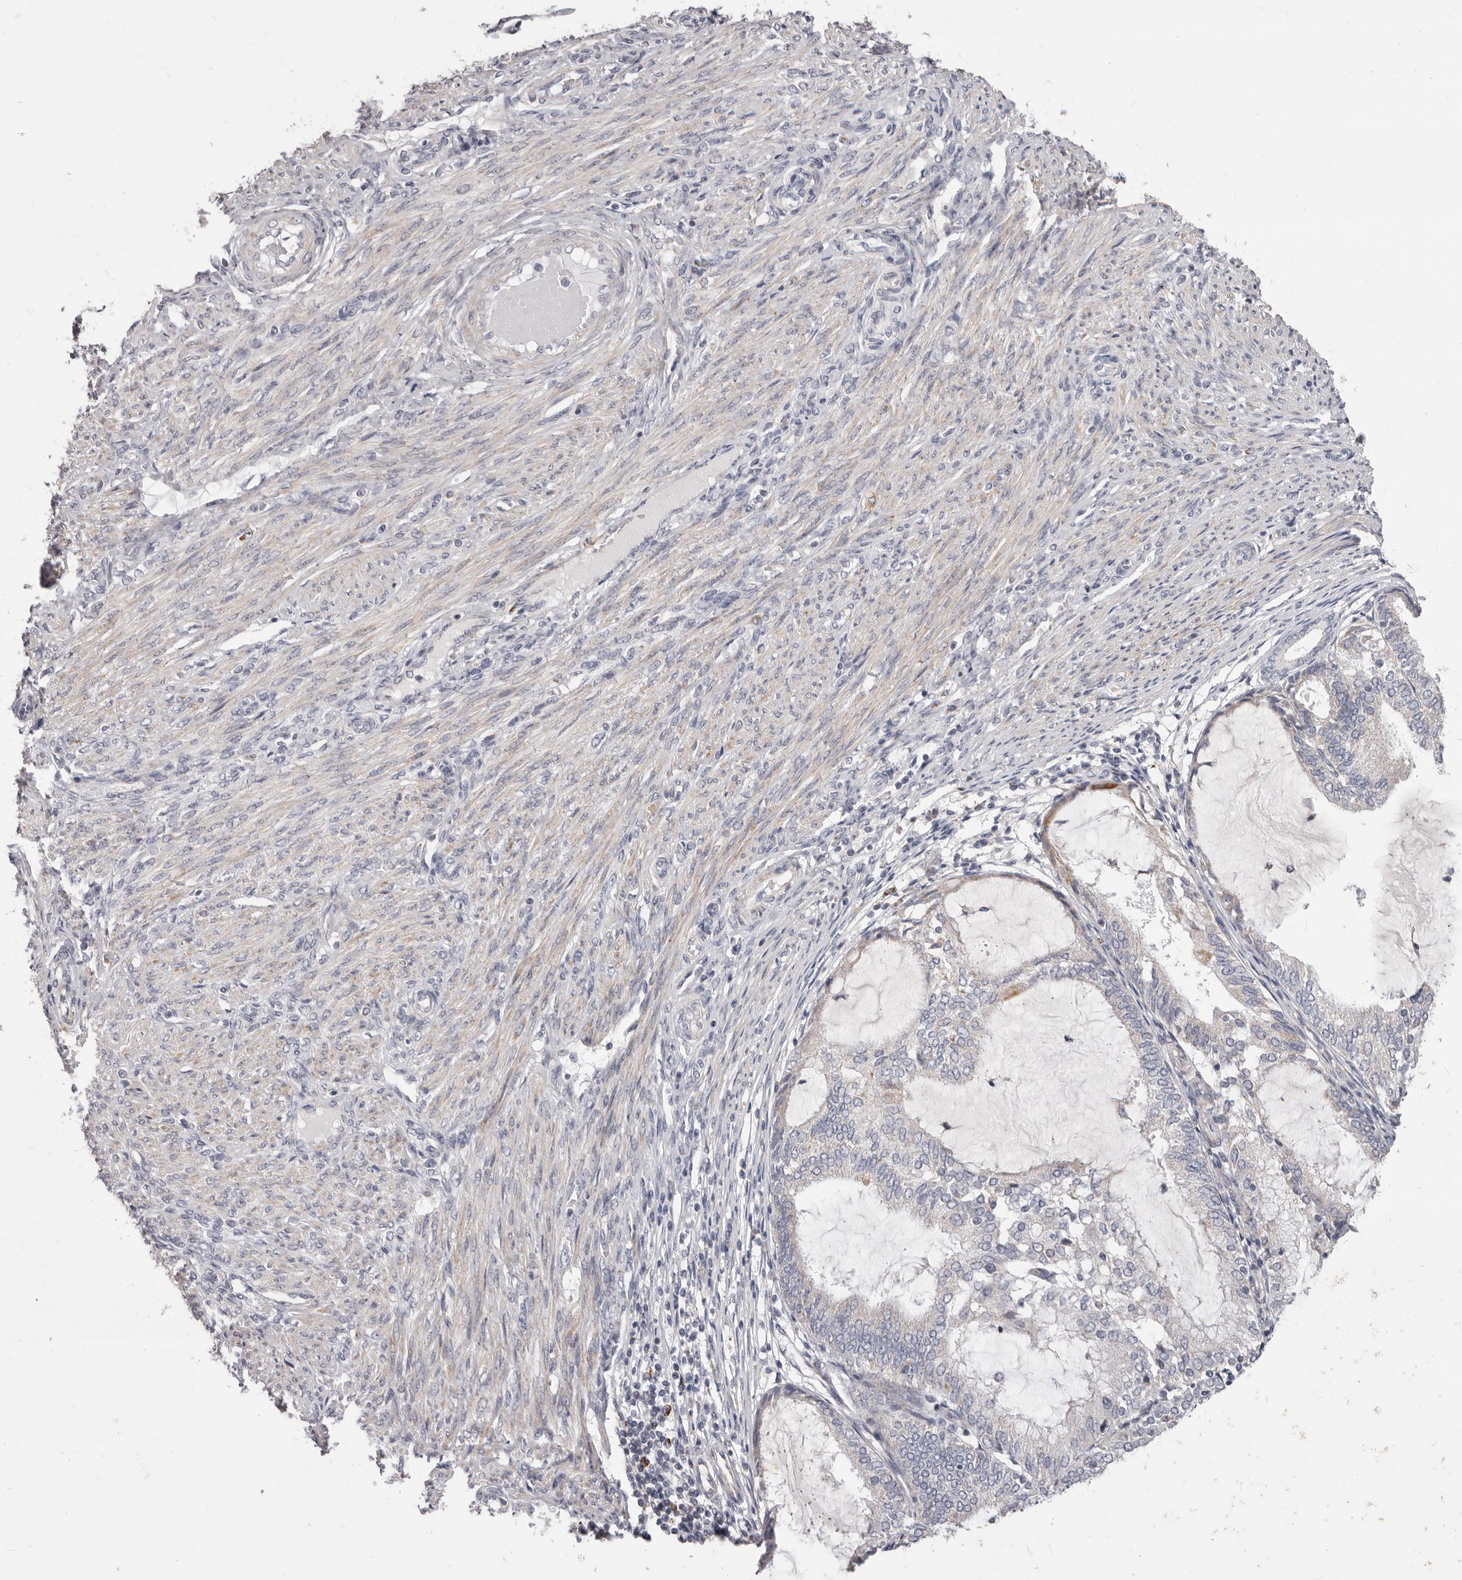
{"staining": {"intensity": "moderate", "quantity": "<25%", "location": "cytoplasmic/membranous"}, "tissue": "endometrial cancer", "cell_type": "Tumor cells", "image_type": "cancer", "snomed": [{"axis": "morphology", "description": "Adenocarcinoma, NOS"}, {"axis": "topography", "description": "Endometrium"}], "caption": "Protein staining by immunohistochemistry (IHC) exhibits moderate cytoplasmic/membranous expression in approximately <25% of tumor cells in endometrial cancer (adenocarcinoma).", "gene": "PRMT2", "patient": {"sex": "female", "age": 81}}